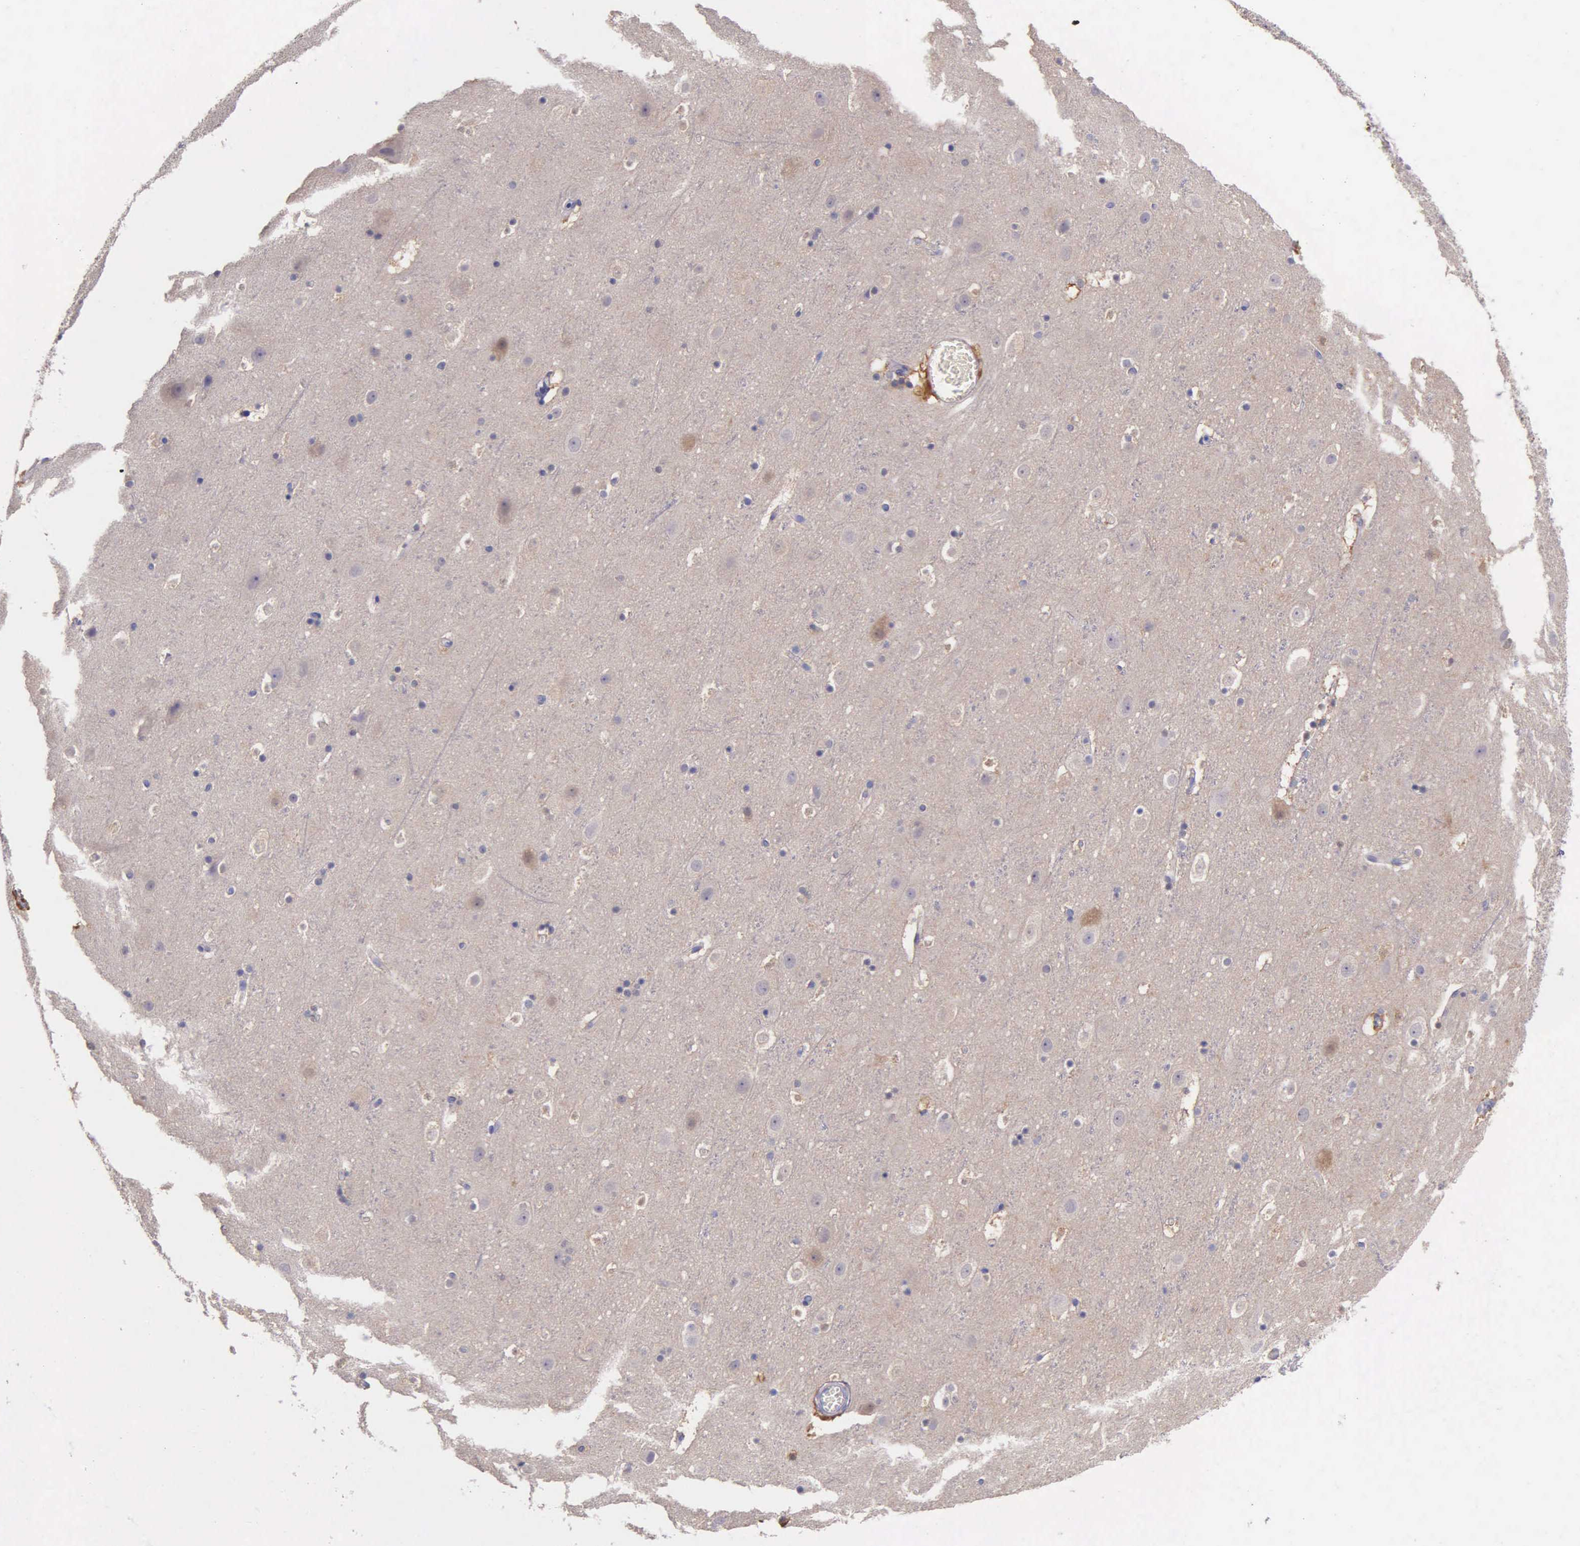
{"staining": {"intensity": "negative", "quantity": "none", "location": "none"}, "tissue": "cerebral cortex", "cell_type": "Endothelial cells", "image_type": "normal", "snomed": [{"axis": "morphology", "description": "Normal tissue, NOS"}, {"axis": "topography", "description": "Cerebral cortex"}], "caption": "Cerebral cortex stained for a protein using immunohistochemistry (IHC) exhibits no positivity endothelial cells.", "gene": "GSTT2B", "patient": {"sex": "male", "age": 45}}